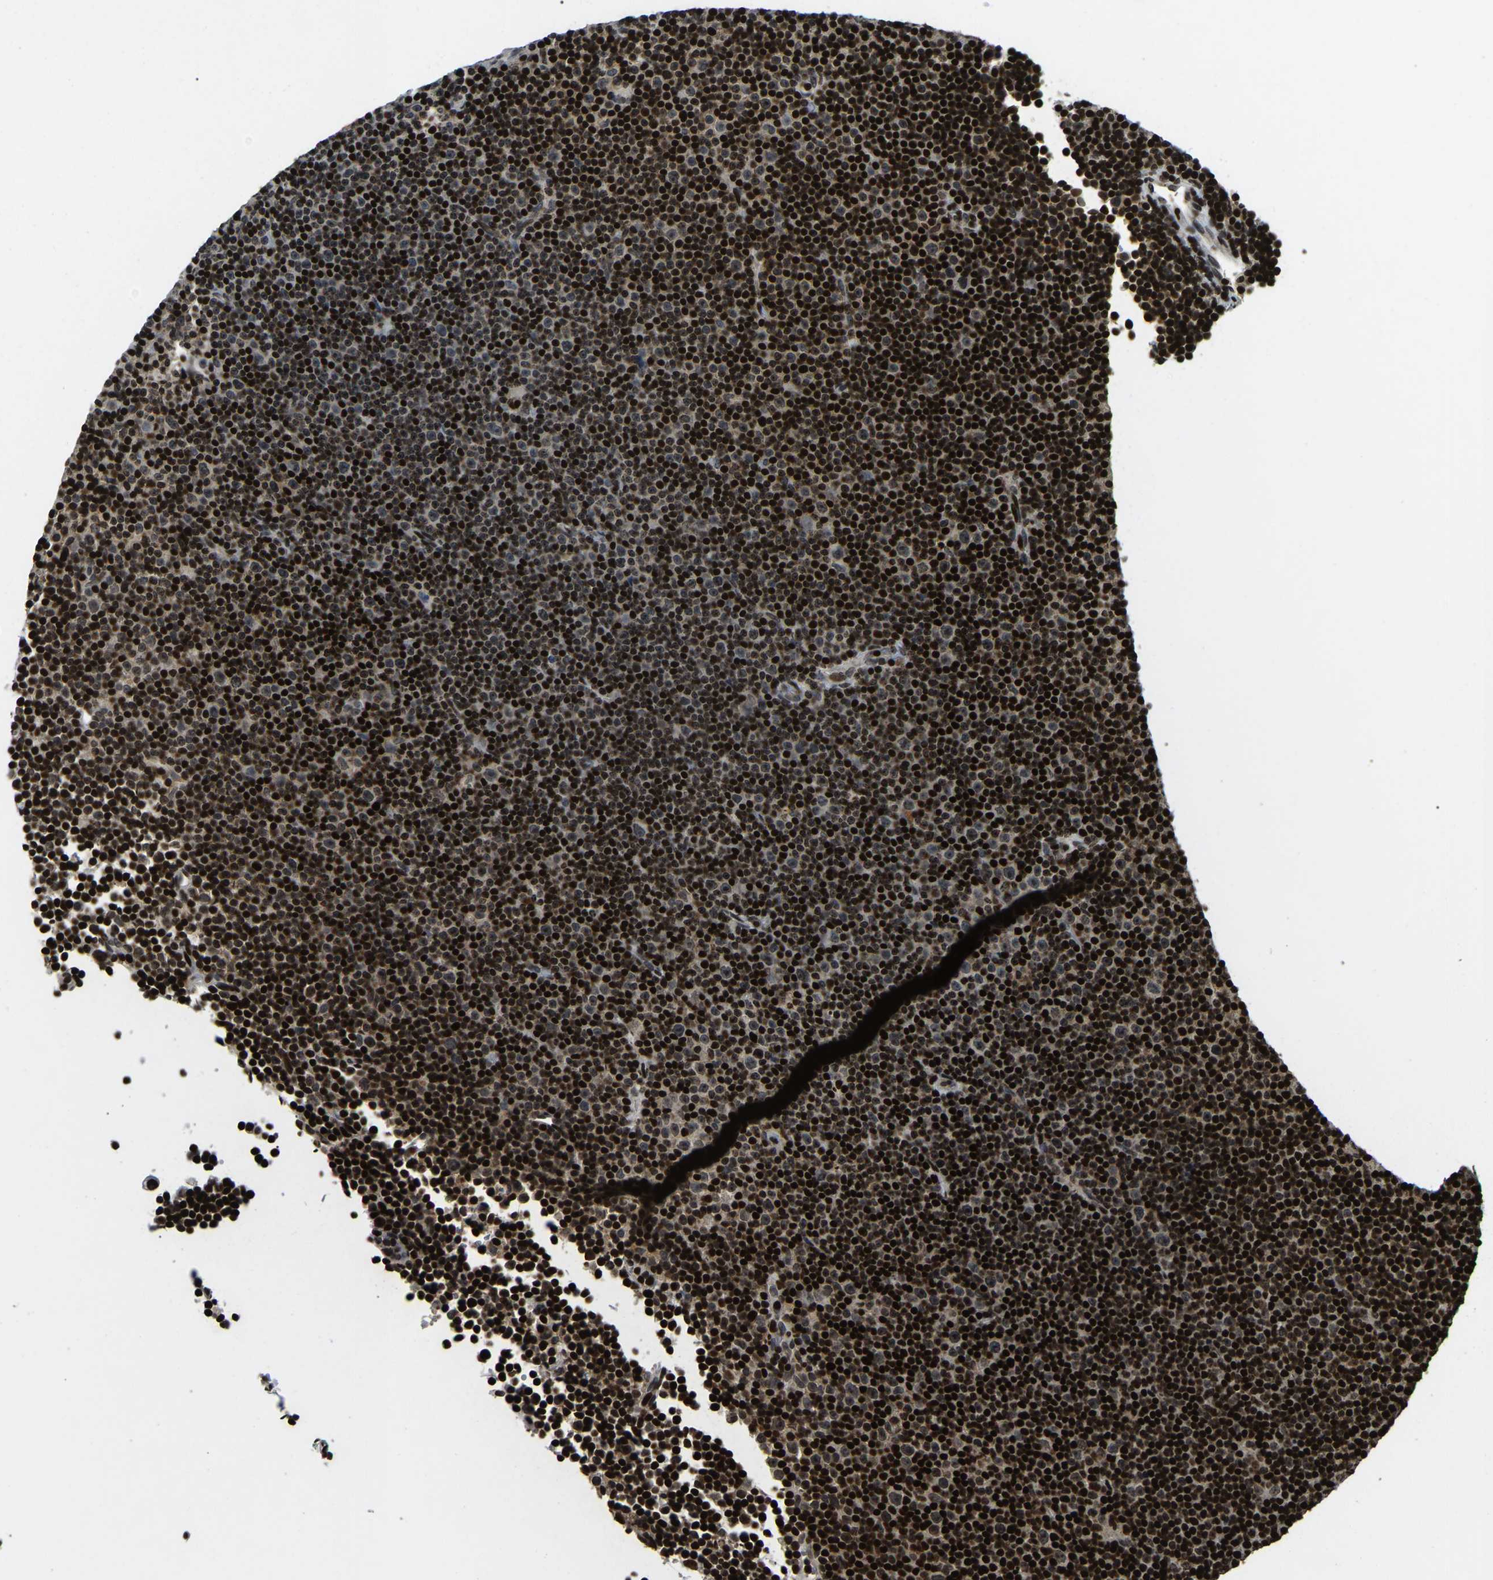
{"staining": {"intensity": "strong", "quantity": ">75%", "location": "nuclear"}, "tissue": "lymphoma", "cell_type": "Tumor cells", "image_type": "cancer", "snomed": [{"axis": "morphology", "description": "Malignant lymphoma, non-Hodgkin's type, Low grade"}, {"axis": "topography", "description": "Lymph node"}], "caption": "Approximately >75% of tumor cells in lymphoma exhibit strong nuclear protein staining as visualized by brown immunohistochemical staining.", "gene": "LRRC61", "patient": {"sex": "female", "age": 67}}